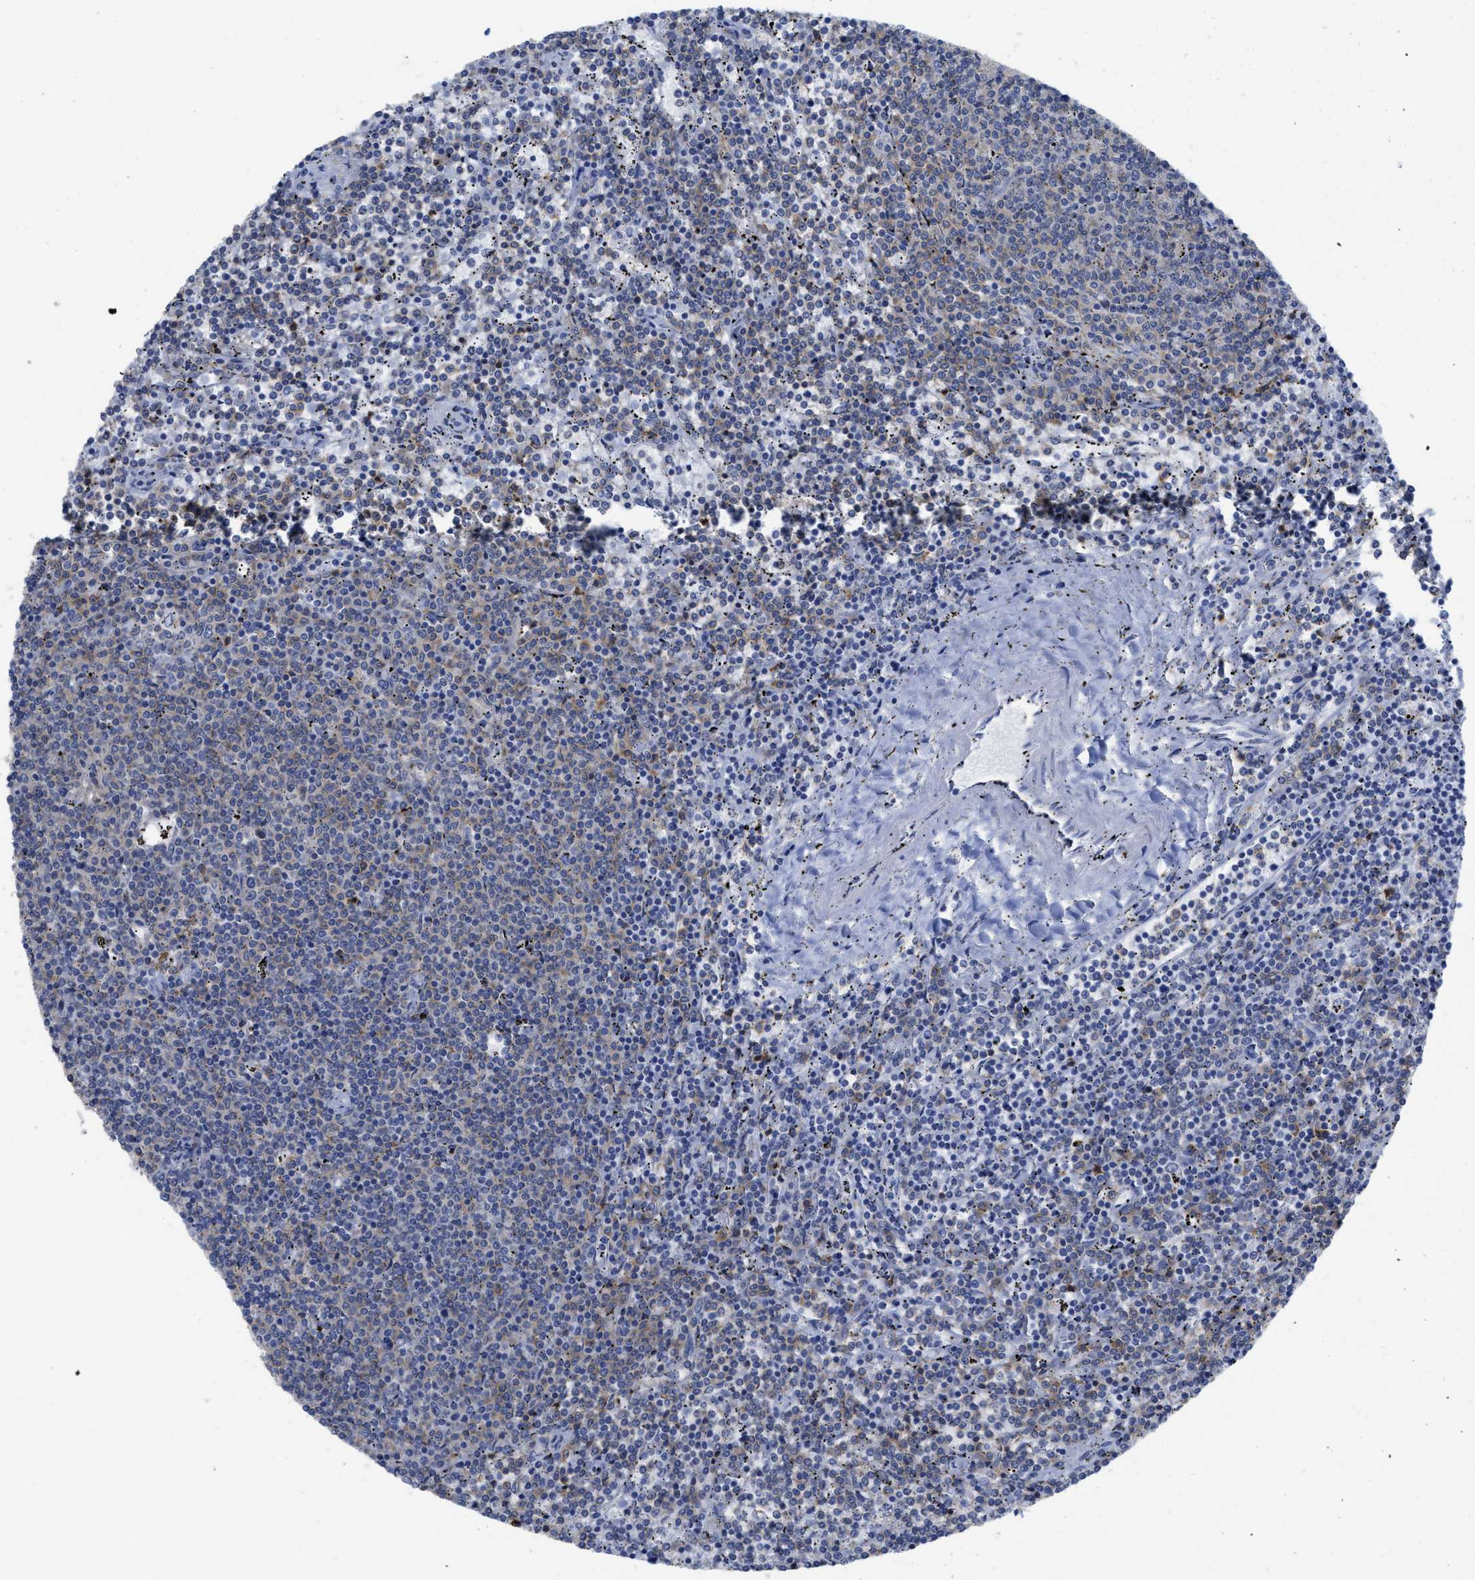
{"staining": {"intensity": "weak", "quantity": "25%-75%", "location": "cytoplasmic/membranous"}, "tissue": "lymphoma", "cell_type": "Tumor cells", "image_type": "cancer", "snomed": [{"axis": "morphology", "description": "Malignant lymphoma, non-Hodgkin's type, Low grade"}, {"axis": "topography", "description": "Spleen"}], "caption": "Protein analysis of lymphoma tissue shows weak cytoplasmic/membranous positivity in approximately 25%-75% of tumor cells. Nuclei are stained in blue.", "gene": "ACKR1", "patient": {"sex": "female", "age": 50}}